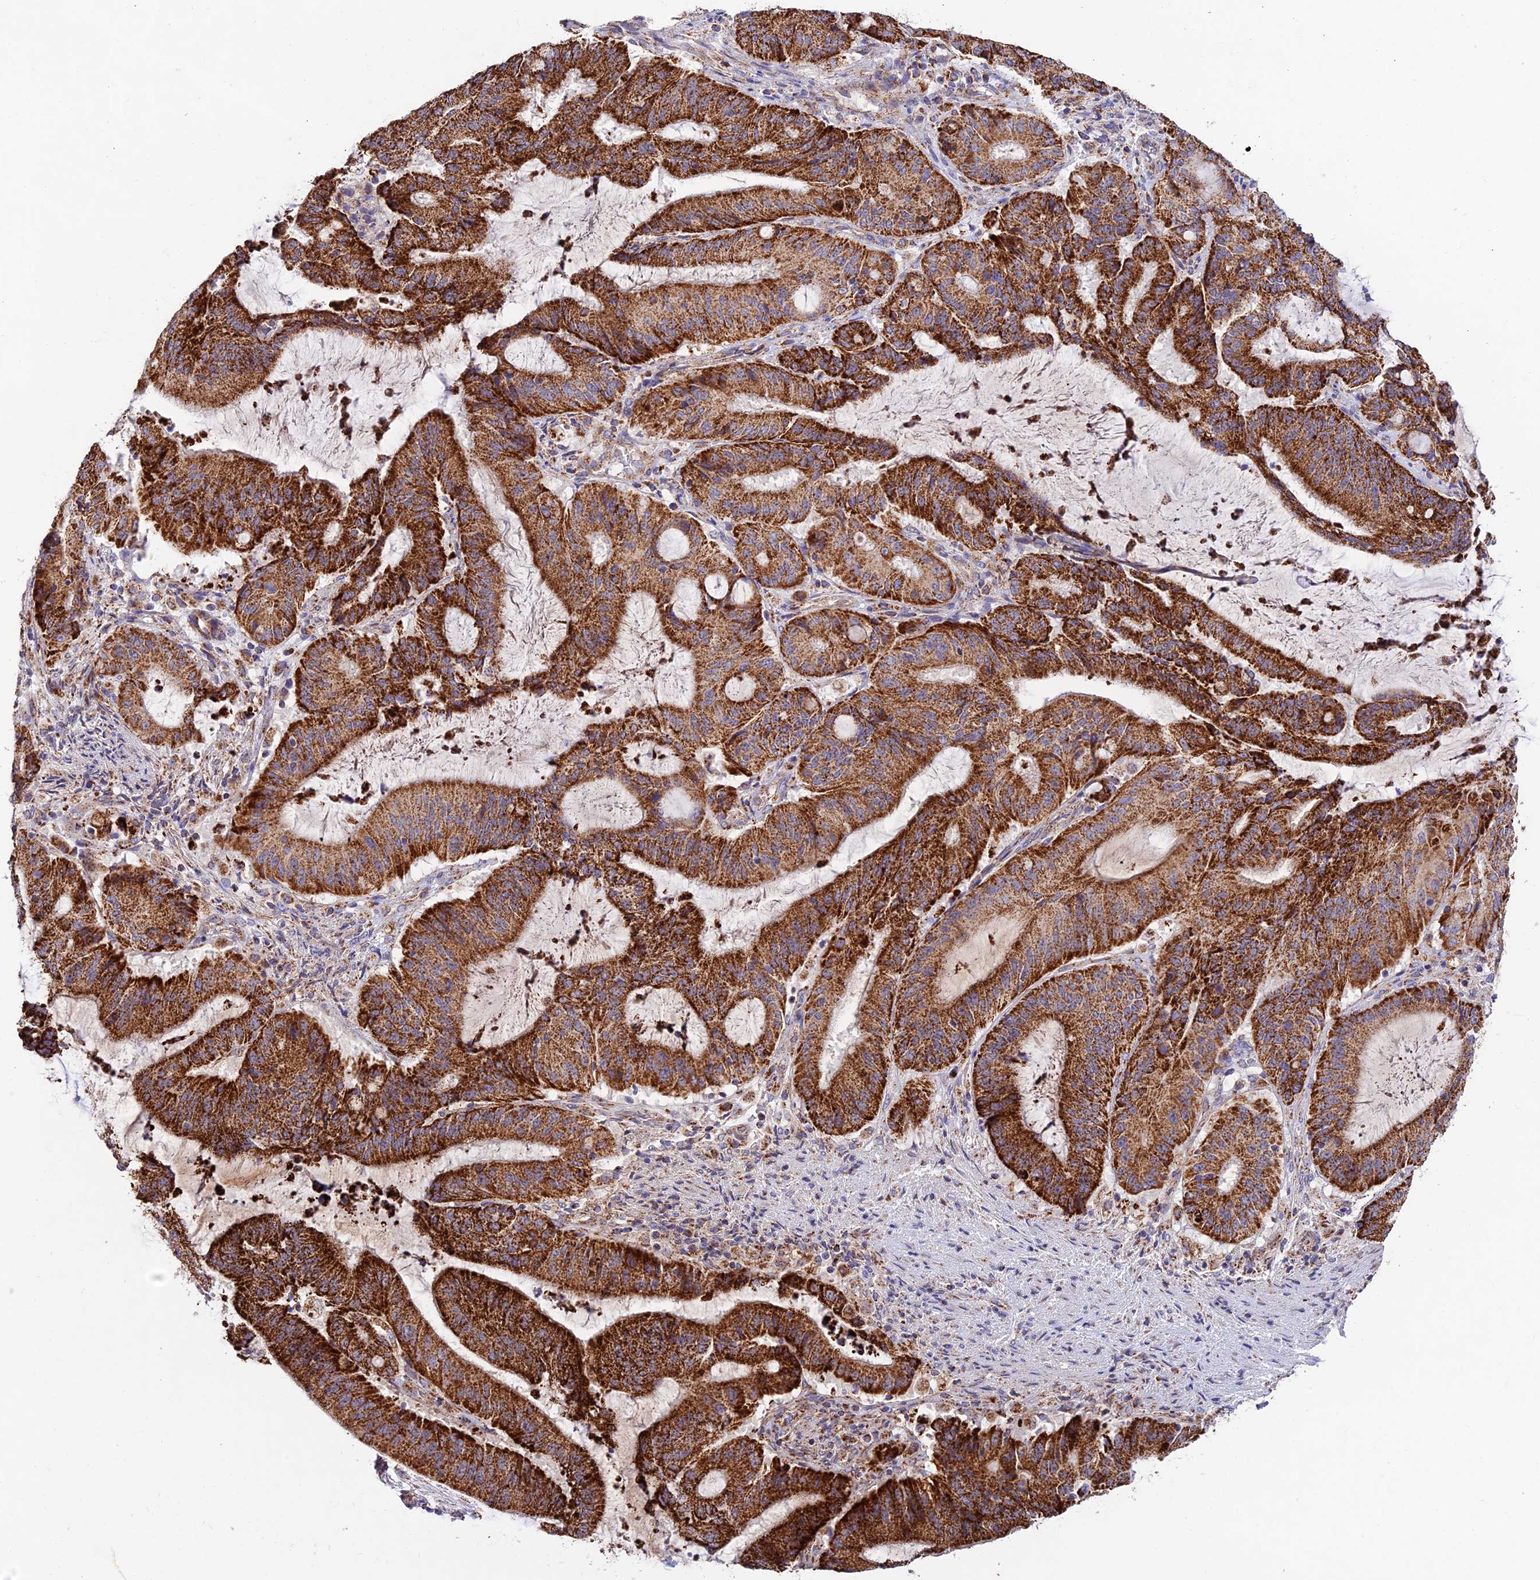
{"staining": {"intensity": "strong", "quantity": ">75%", "location": "cytoplasmic/membranous"}, "tissue": "liver cancer", "cell_type": "Tumor cells", "image_type": "cancer", "snomed": [{"axis": "morphology", "description": "Normal tissue, NOS"}, {"axis": "morphology", "description": "Cholangiocarcinoma"}, {"axis": "topography", "description": "Liver"}, {"axis": "topography", "description": "Peripheral nerve tissue"}], "caption": "This photomicrograph displays liver cancer (cholangiocarcinoma) stained with IHC to label a protein in brown. The cytoplasmic/membranous of tumor cells show strong positivity for the protein. Nuclei are counter-stained blue.", "gene": "KHDC3L", "patient": {"sex": "female", "age": 73}}